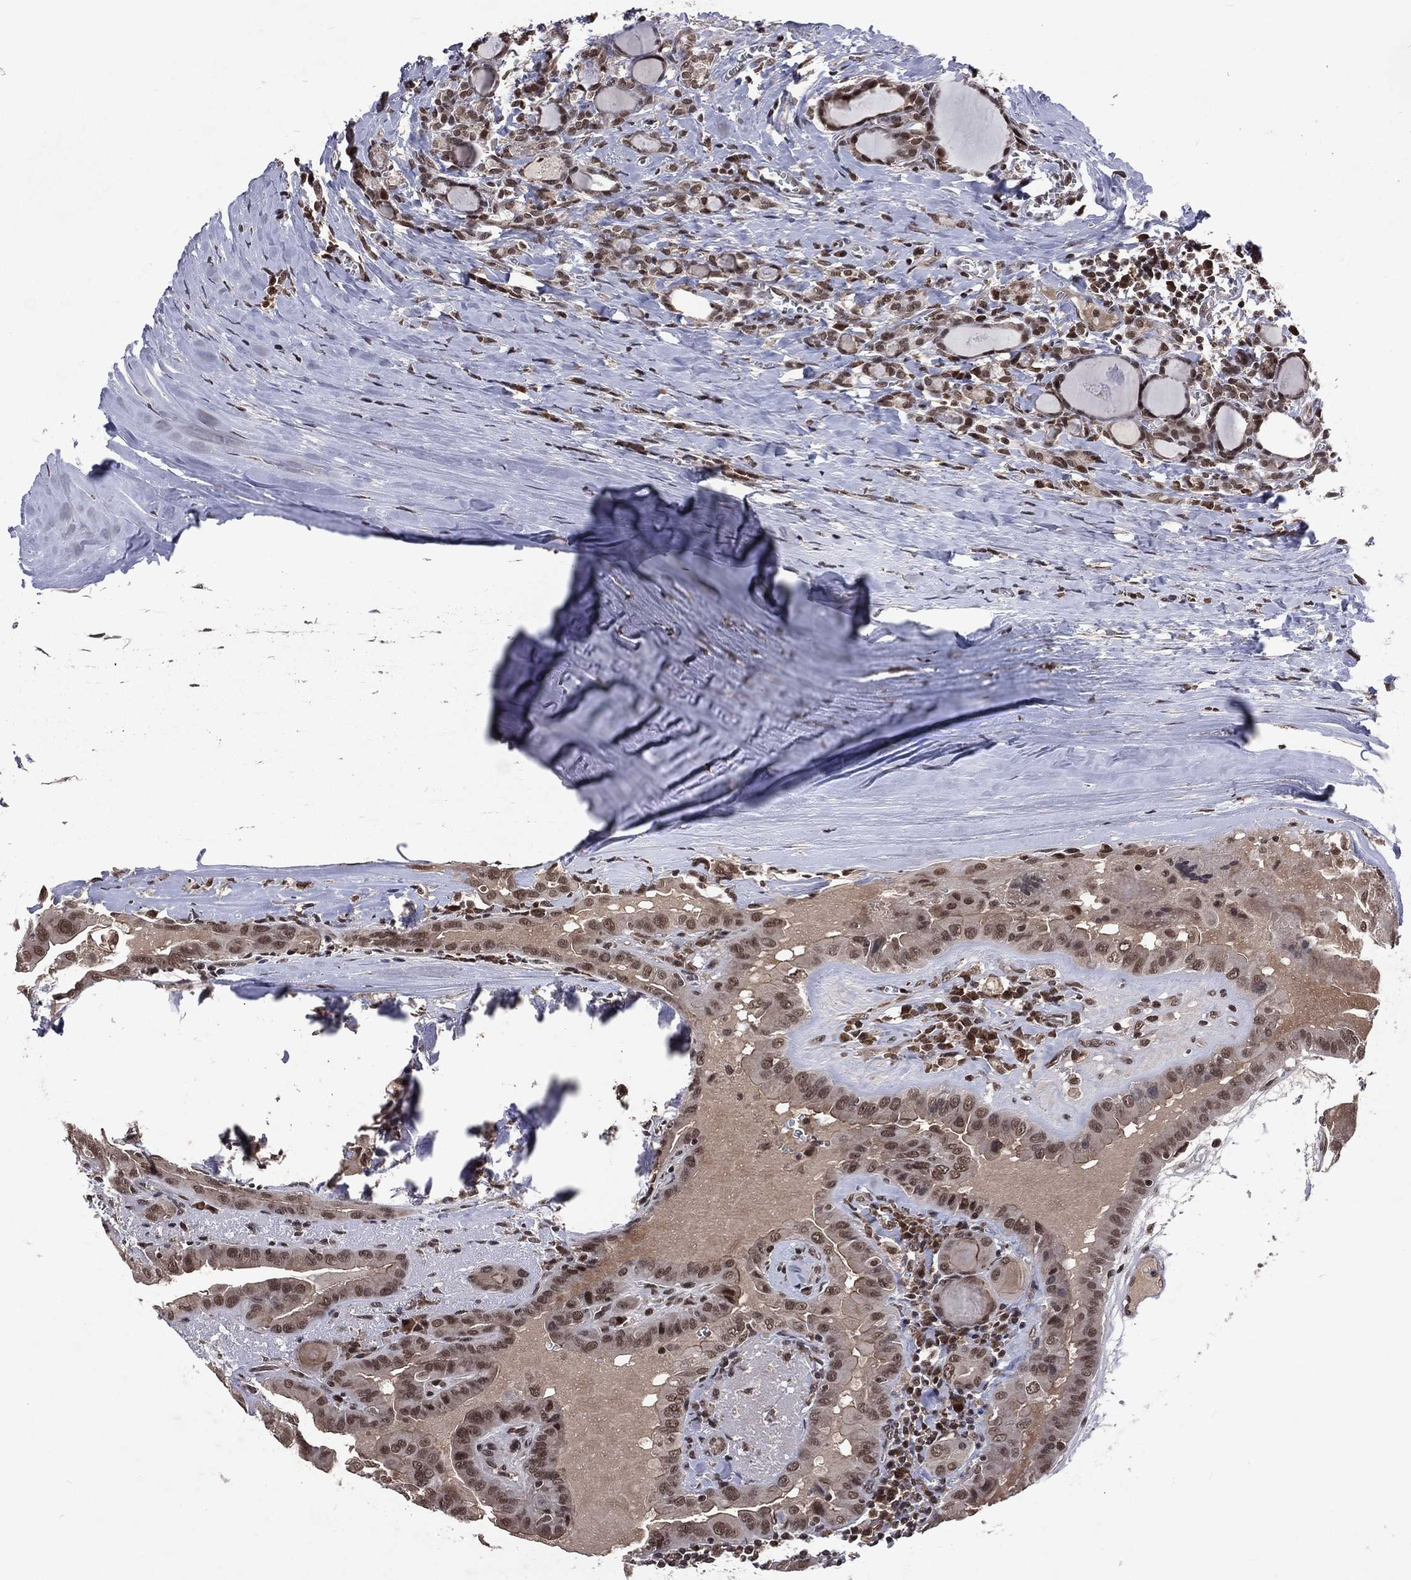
{"staining": {"intensity": "moderate", "quantity": "25%-75%", "location": "nuclear"}, "tissue": "thyroid cancer", "cell_type": "Tumor cells", "image_type": "cancer", "snomed": [{"axis": "morphology", "description": "Papillary adenocarcinoma, NOS"}, {"axis": "topography", "description": "Thyroid gland"}], "caption": "Protein expression by immunohistochemistry (IHC) shows moderate nuclear positivity in about 25%-75% of tumor cells in papillary adenocarcinoma (thyroid).", "gene": "DMAP1", "patient": {"sex": "female", "age": 37}}